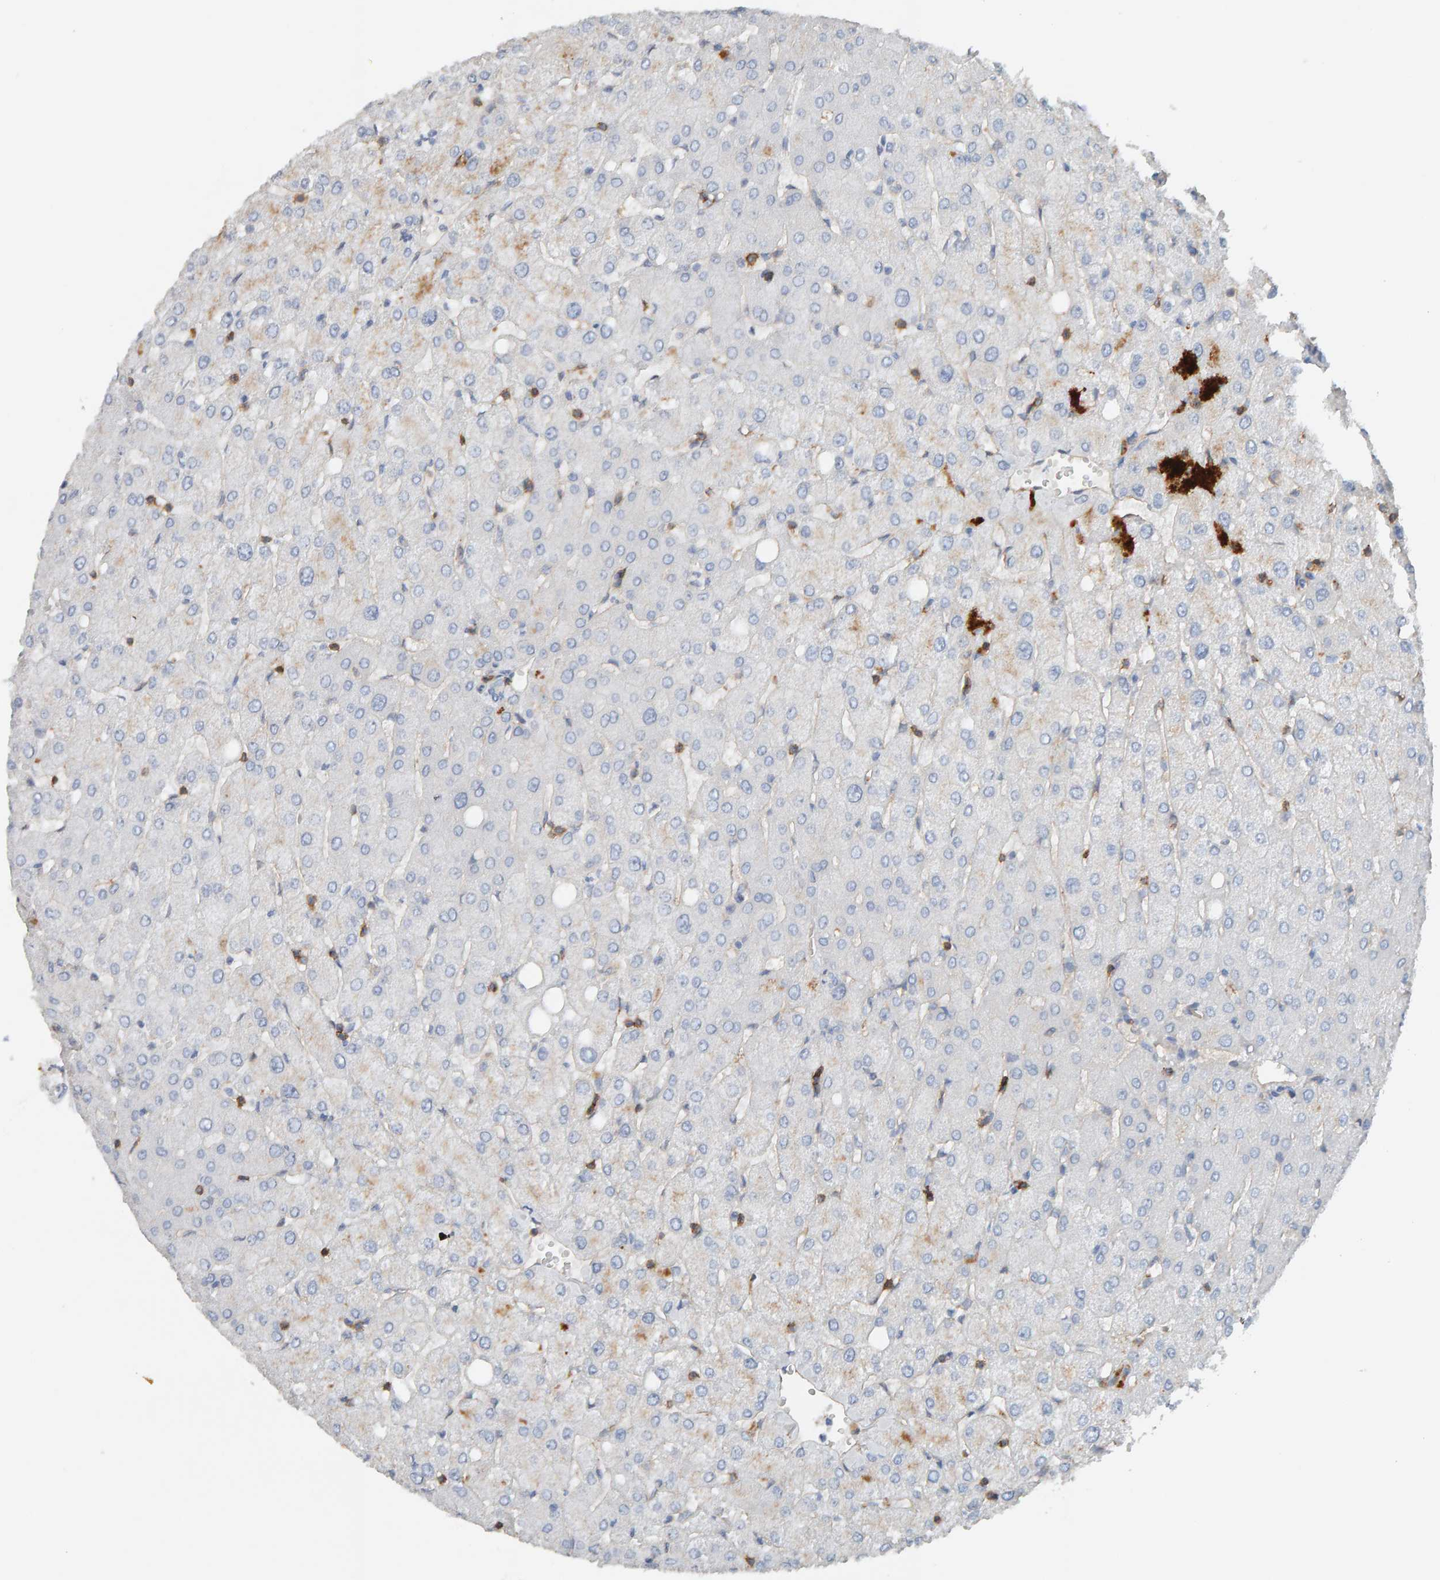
{"staining": {"intensity": "negative", "quantity": "none", "location": "none"}, "tissue": "liver", "cell_type": "Cholangiocytes", "image_type": "normal", "snomed": [{"axis": "morphology", "description": "Normal tissue, NOS"}, {"axis": "topography", "description": "Liver"}], "caption": "This is an IHC histopathology image of unremarkable liver. There is no positivity in cholangiocytes.", "gene": "FYN", "patient": {"sex": "female", "age": 54}}